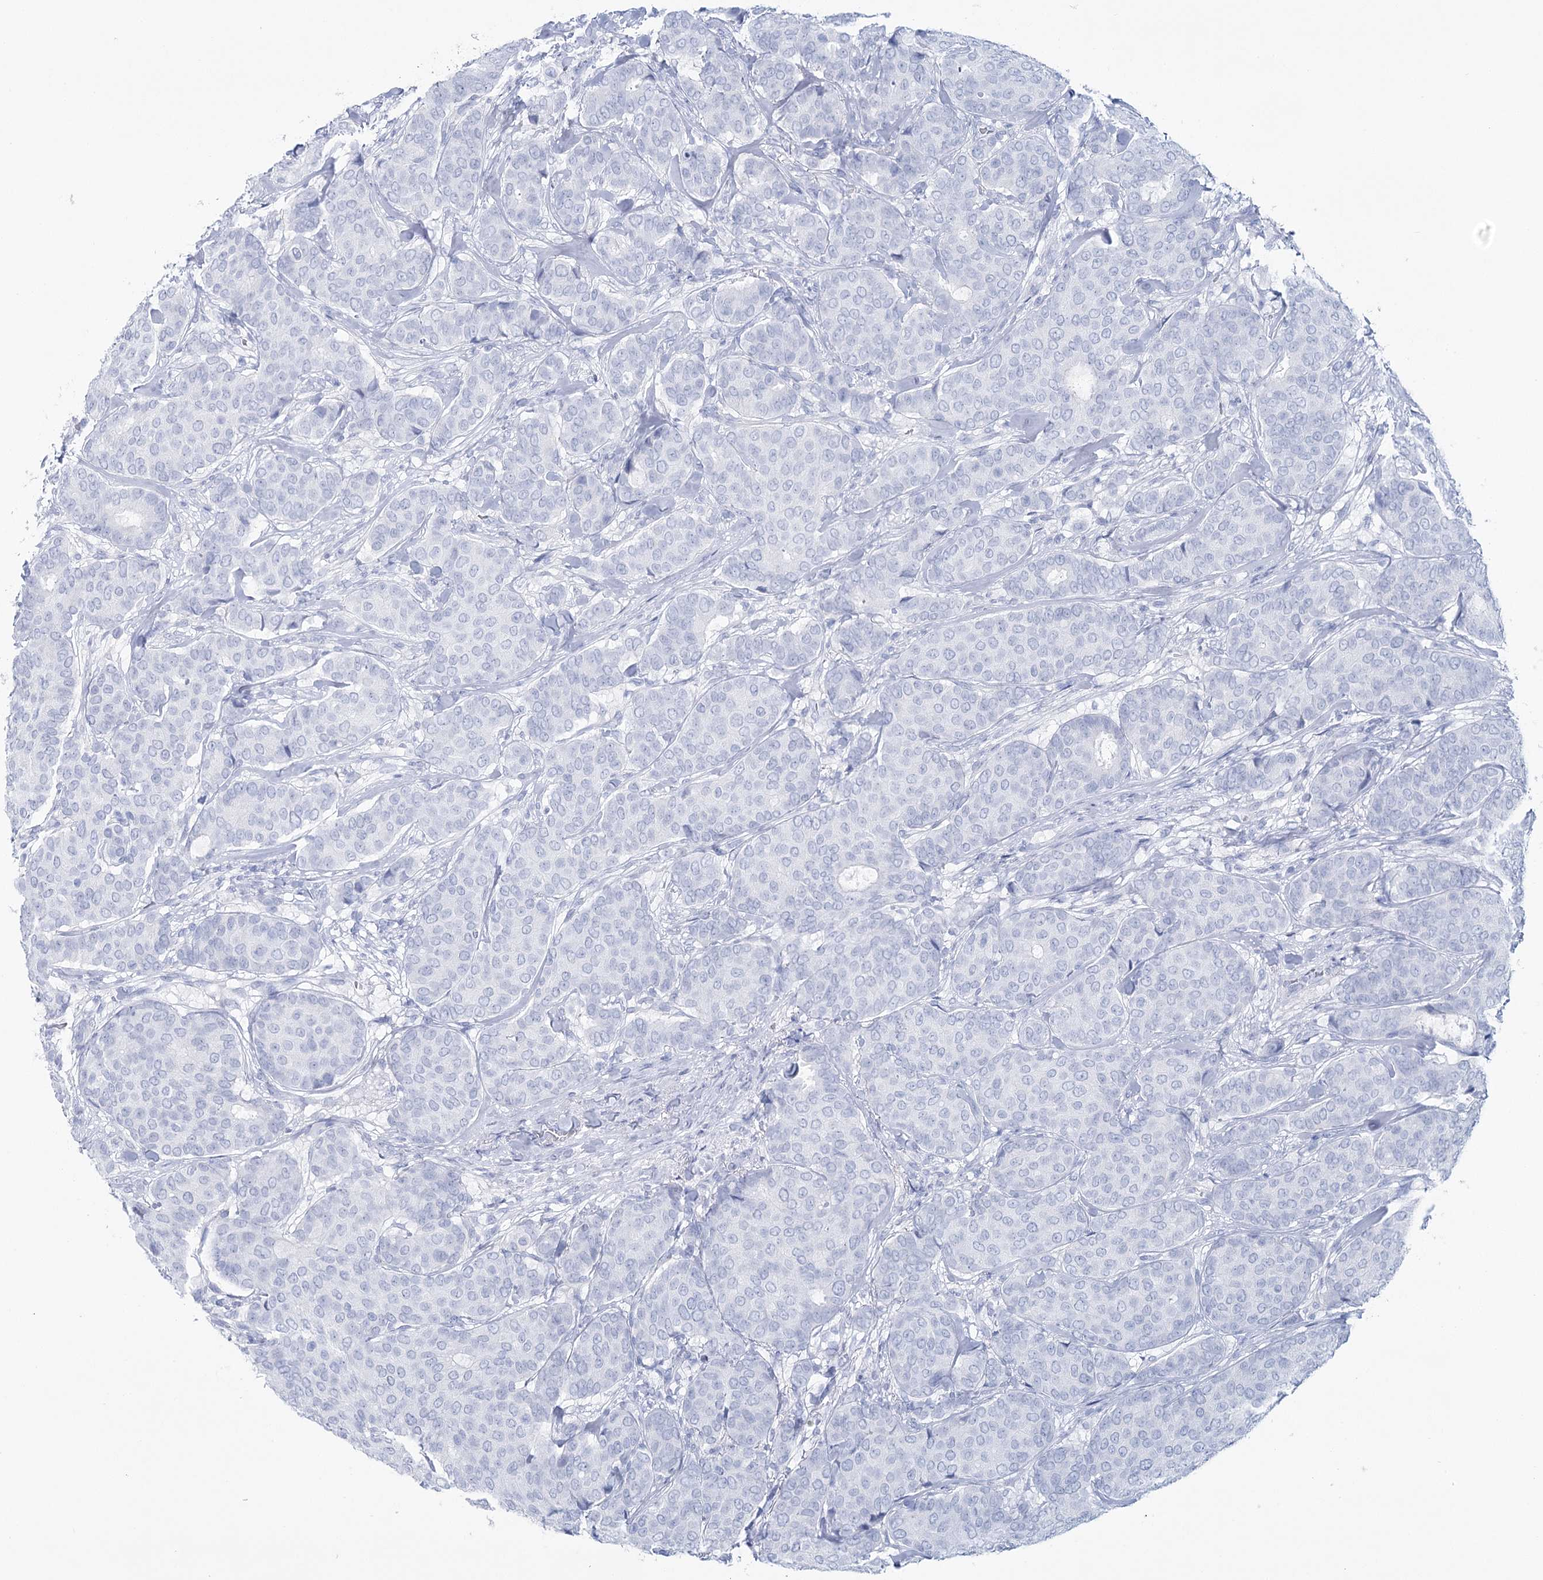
{"staining": {"intensity": "negative", "quantity": "none", "location": "none"}, "tissue": "breast cancer", "cell_type": "Tumor cells", "image_type": "cancer", "snomed": [{"axis": "morphology", "description": "Duct carcinoma"}, {"axis": "topography", "description": "Breast"}], "caption": "Tumor cells are negative for protein expression in human breast cancer (intraductal carcinoma).", "gene": "CCDC88A", "patient": {"sex": "female", "age": 75}}